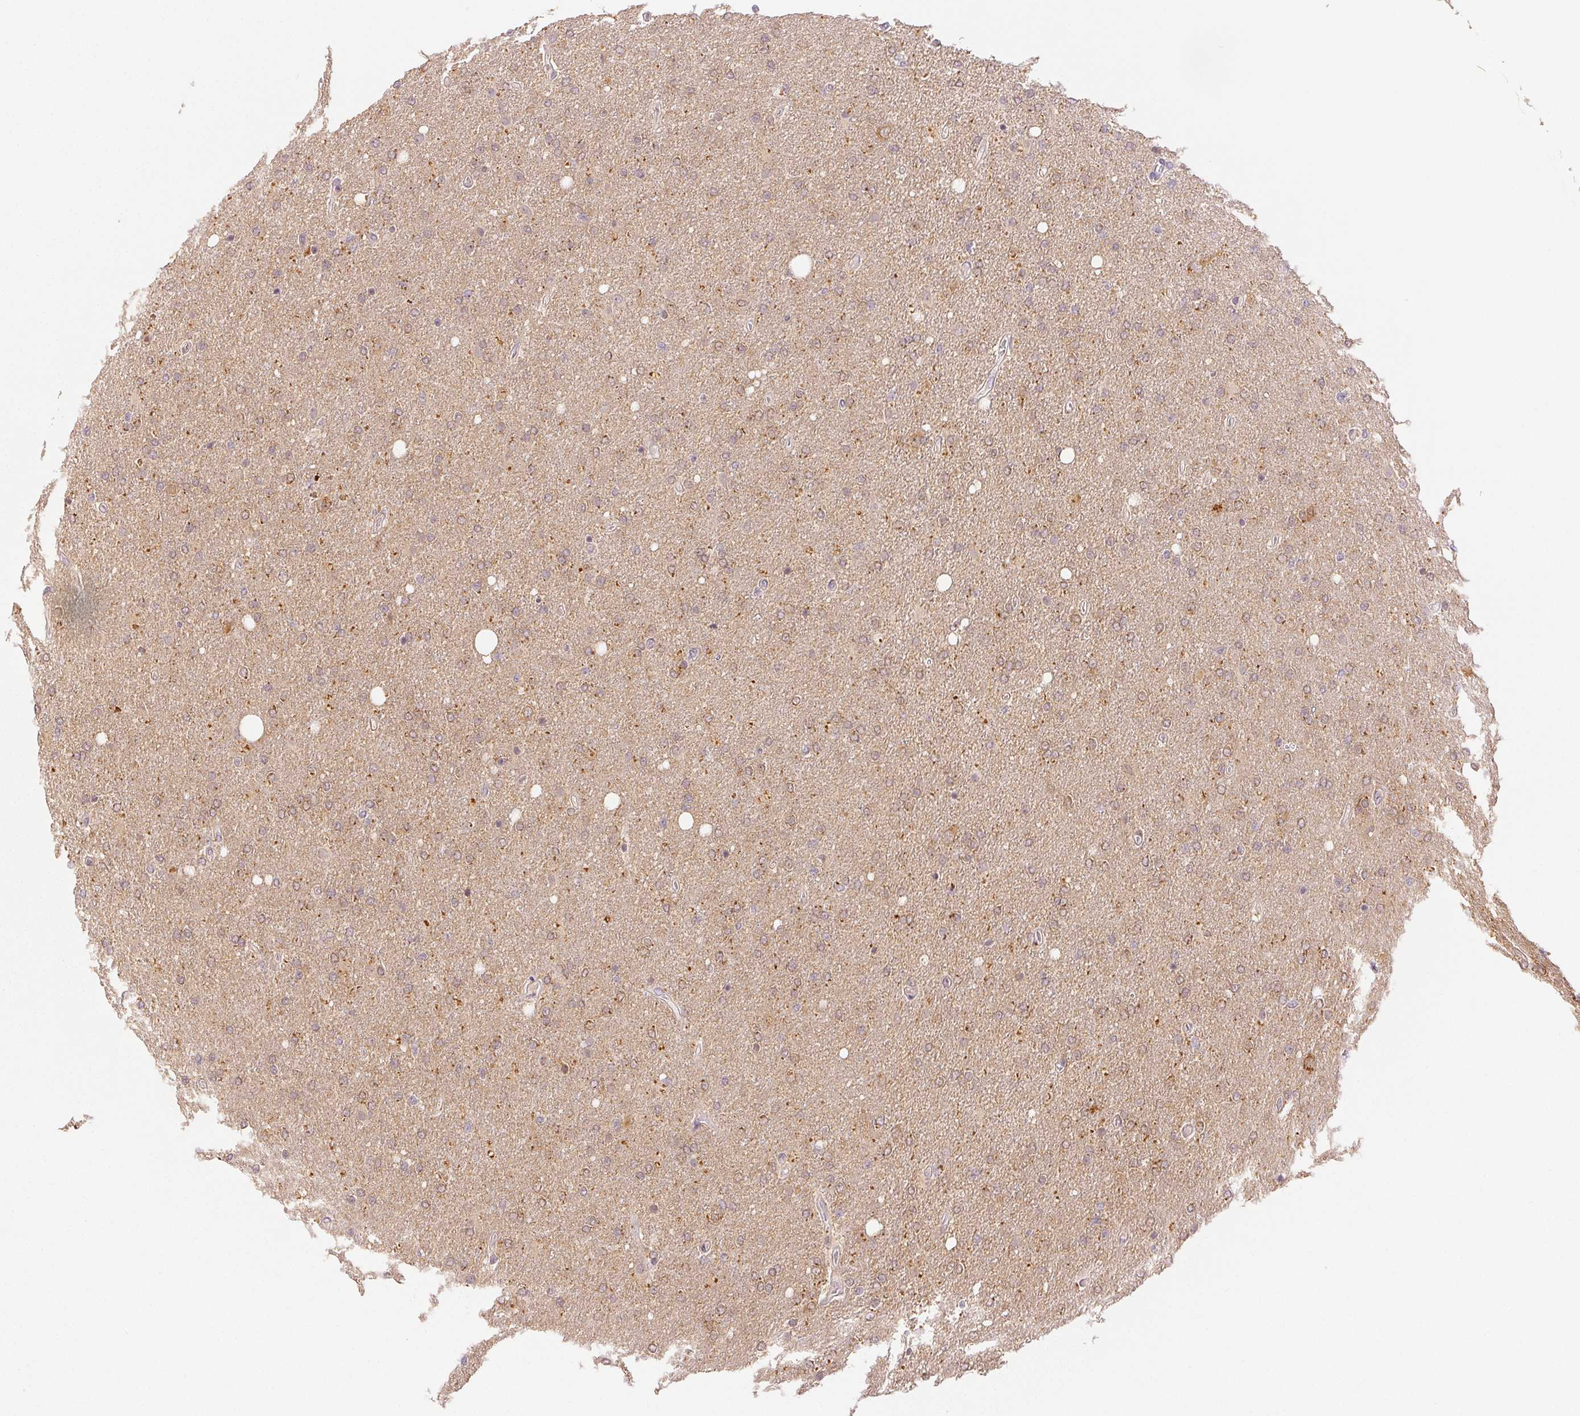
{"staining": {"intensity": "weak", "quantity": "25%-75%", "location": "cytoplasmic/membranous"}, "tissue": "glioma", "cell_type": "Tumor cells", "image_type": "cancer", "snomed": [{"axis": "morphology", "description": "Glioma, malignant, High grade"}, {"axis": "topography", "description": "Cerebral cortex"}], "caption": "Immunohistochemical staining of human glioma shows low levels of weak cytoplasmic/membranous protein positivity in about 25%-75% of tumor cells.", "gene": "MAP1LC3A", "patient": {"sex": "male", "age": 70}}